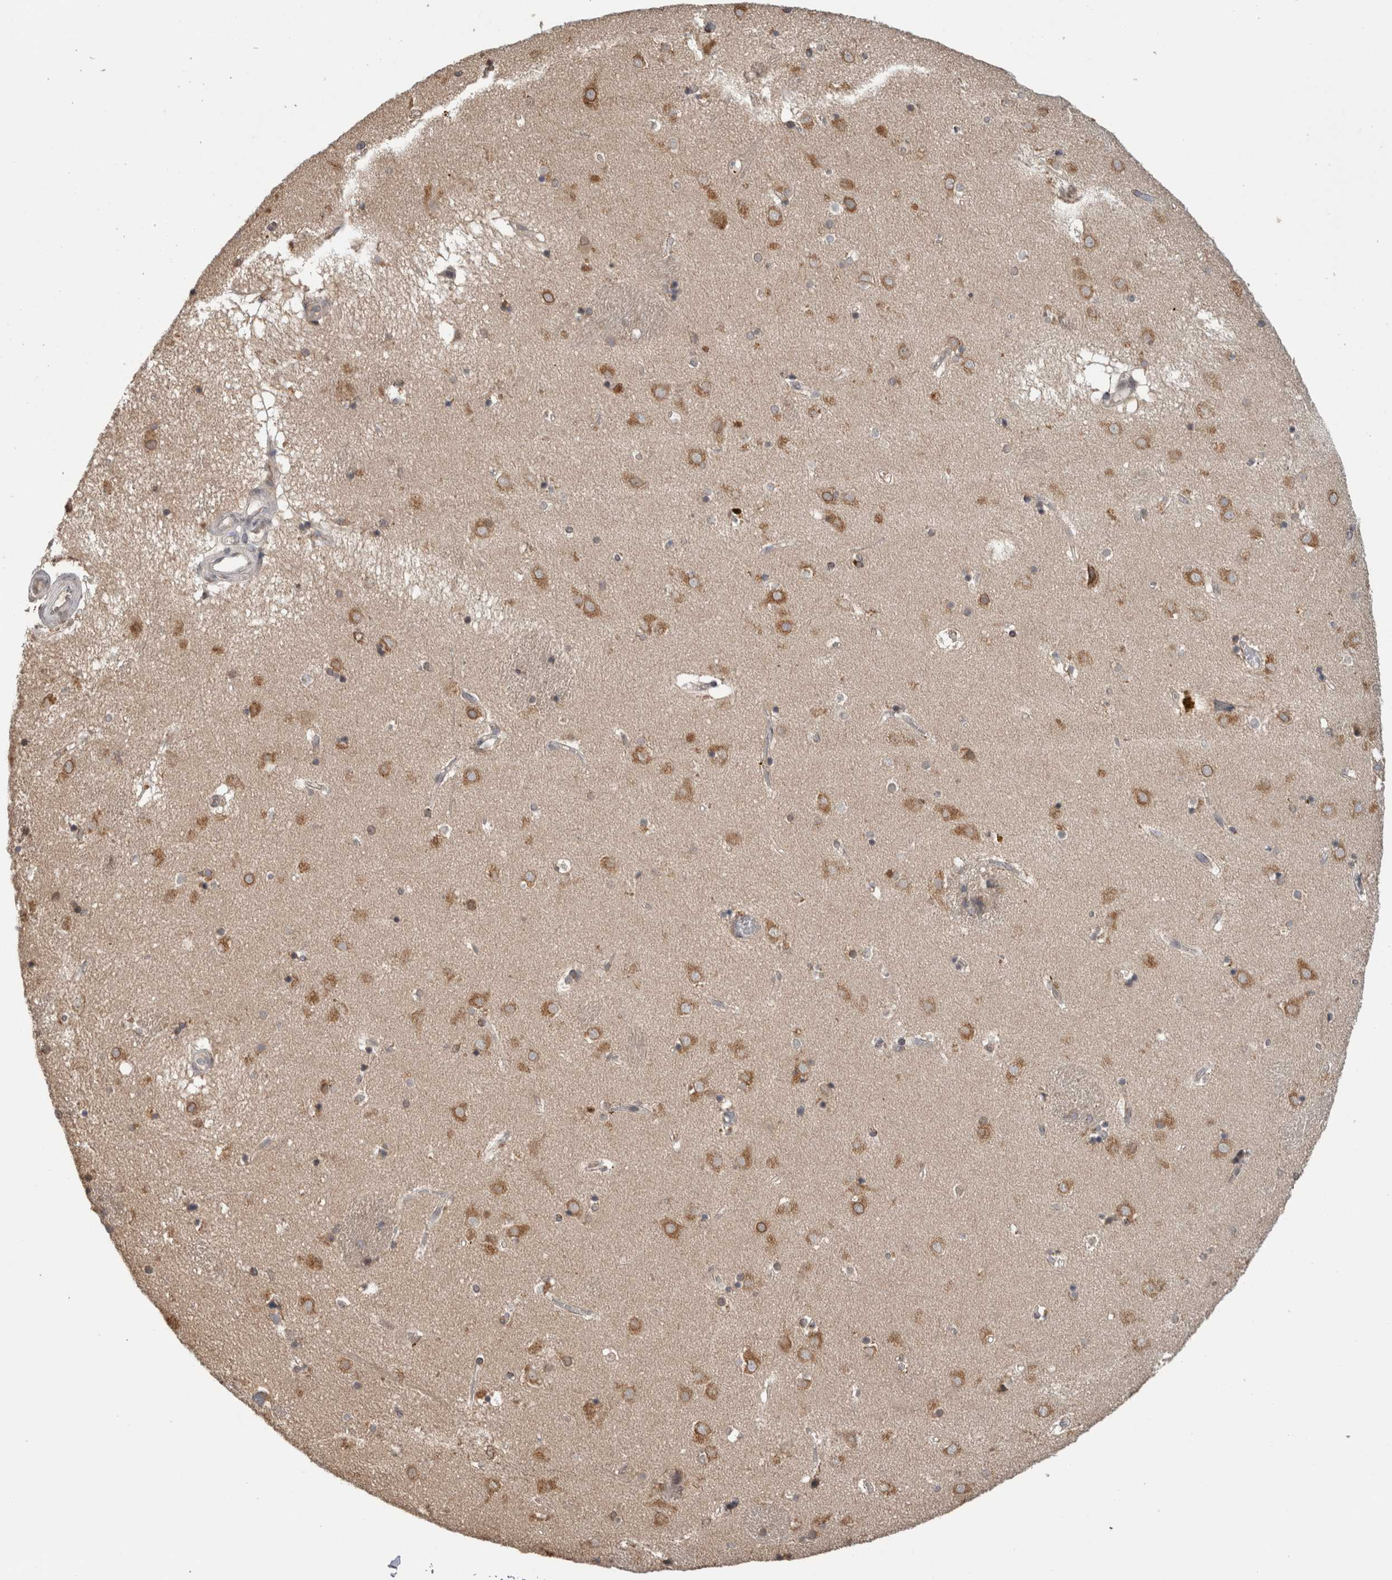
{"staining": {"intensity": "moderate", "quantity": ">75%", "location": "cytoplasmic/membranous"}, "tissue": "caudate", "cell_type": "Glial cells", "image_type": "normal", "snomed": [{"axis": "morphology", "description": "Normal tissue, NOS"}, {"axis": "topography", "description": "Lateral ventricle wall"}], "caption": "Protein expression analysis of unremarkable human caudate reveals moderate cytoplasmic/membranous staining in about >75% of glial cells.", "gene": "ADGRL3", "patient": {"sex": "male", "age": 70}}